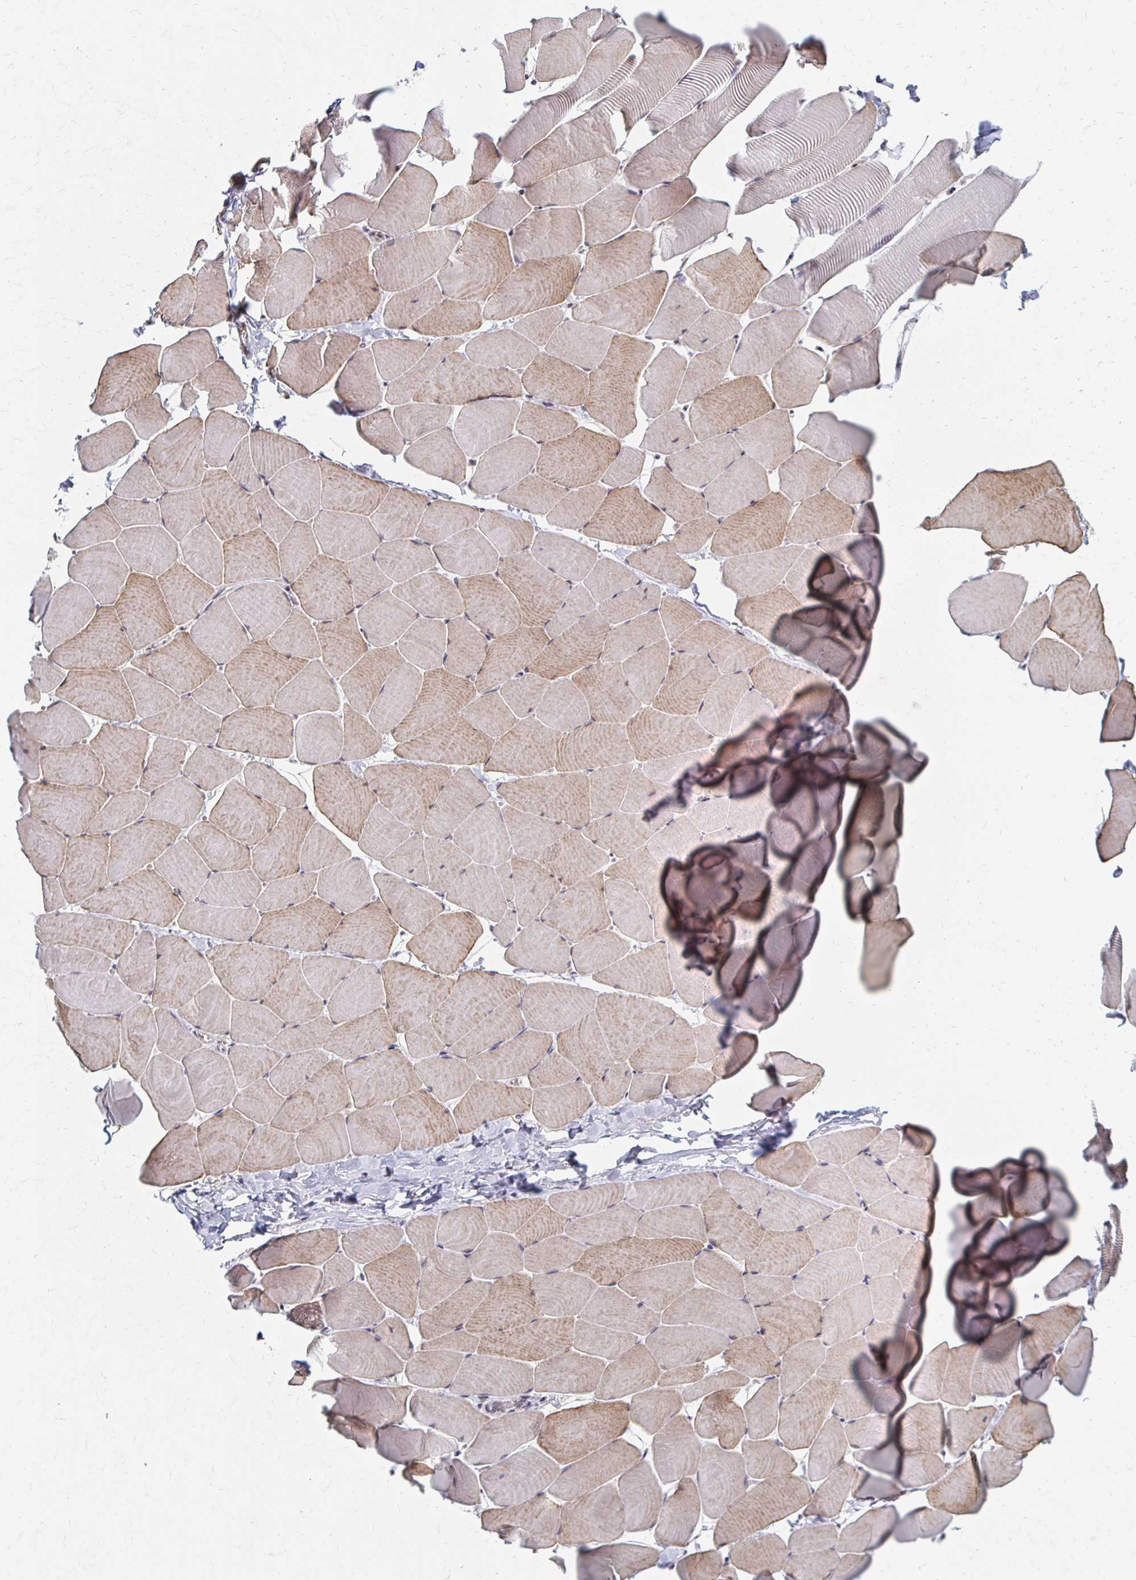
{"staining": {"intensity": "moderate", "quantity": "25%-75%", "location": "cytoplasmic/membranous"}, "tissue": "skeletal muscle", "cell_type": "Myocytes", "image_type": "normal", "snomed": [{"axis": "morphology", "description": "Normal tissue, NOS"}, {"axis": "topography", "description": "Skeletal muscle"}], "caption": "Skeletal muscle stained with DAB (3,3'-diaminobenzidine) IHC exhibits medium levels of moderate cytoplasmic/membranous expression in approximately 25%-75% of myocytes.", "gene": "DAB1", "patient": {"sex": "male", "age": 25}}